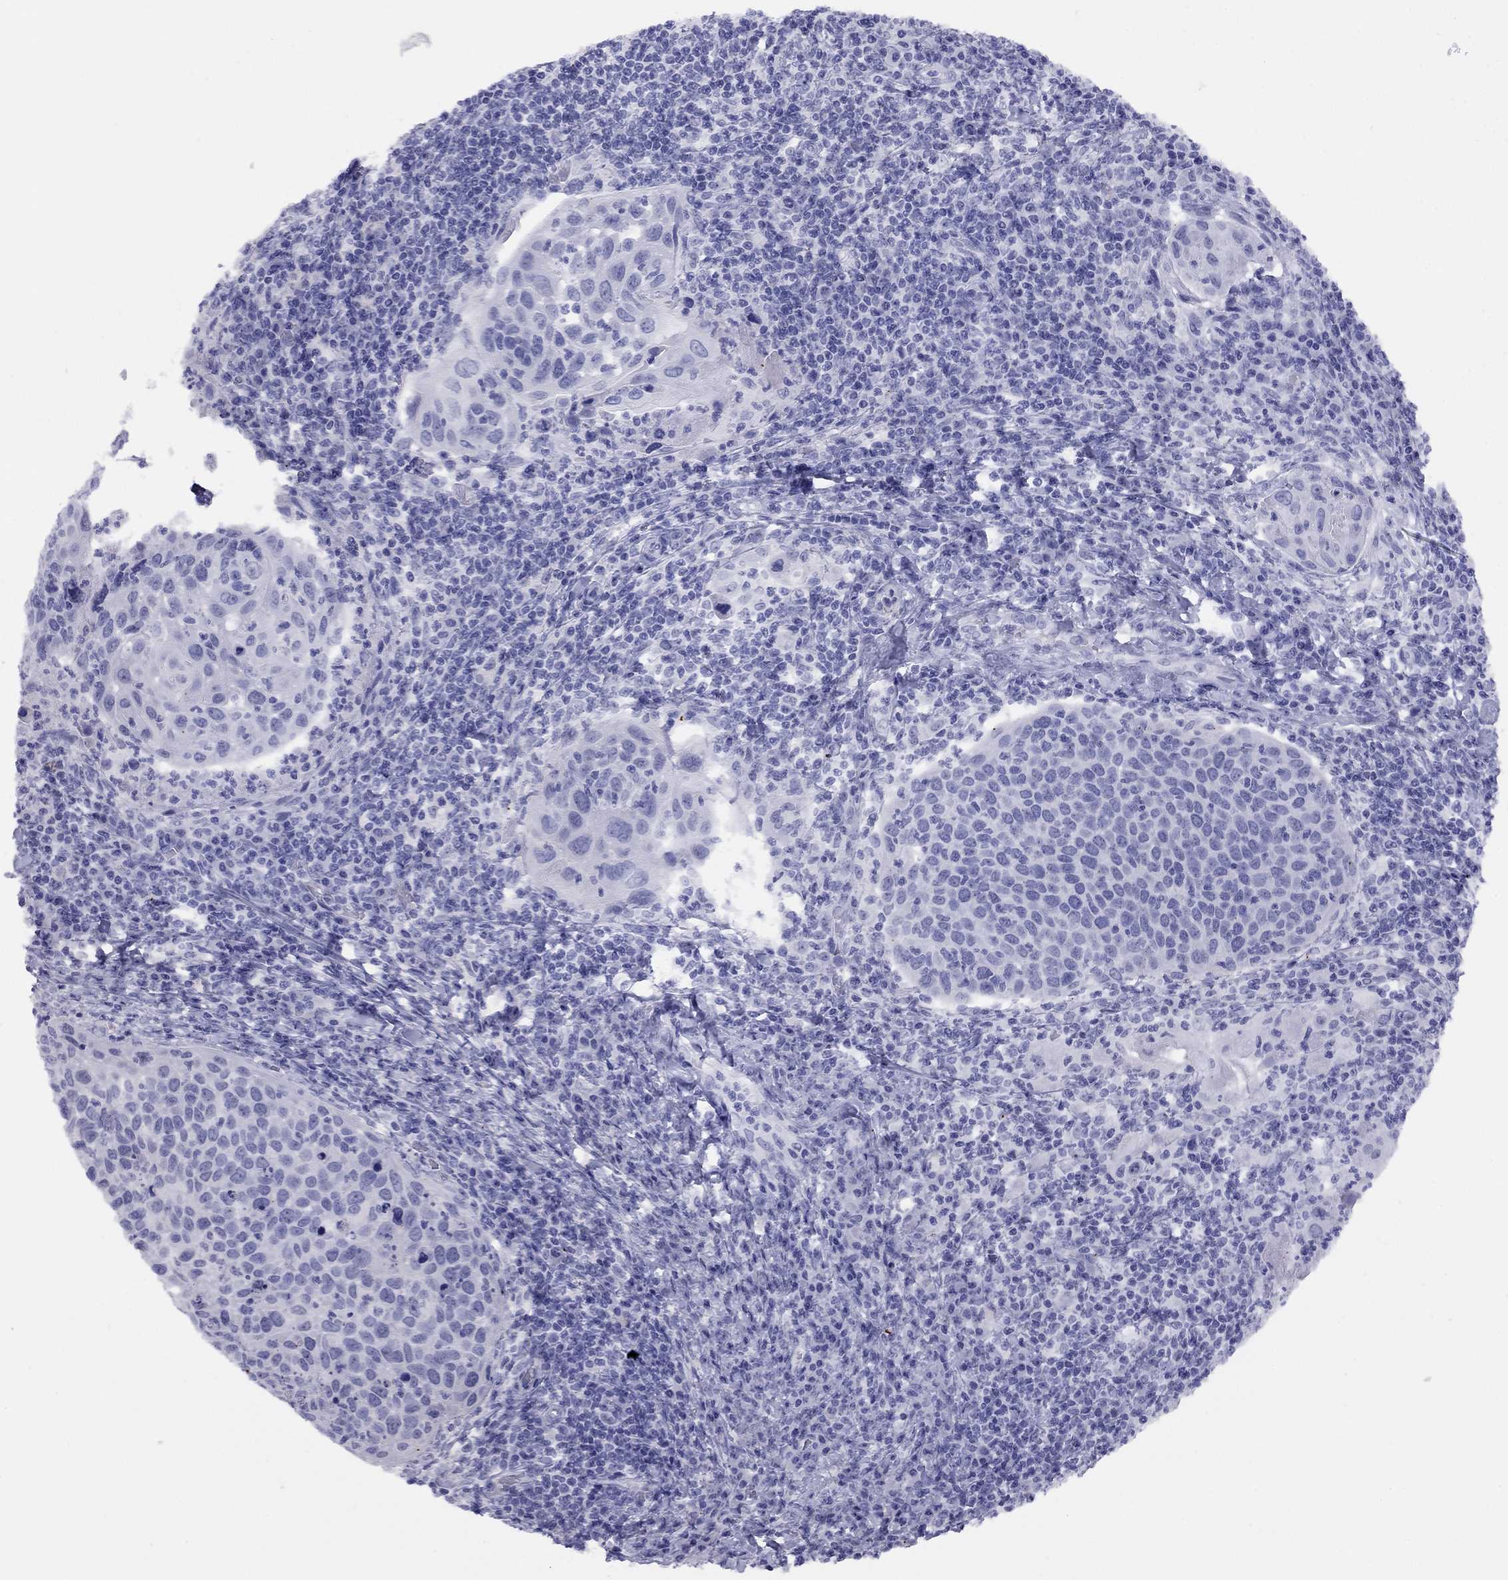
{"staining": {"intensity": "negative", "quantity": "none", "location": "none"}, "tissue": "cervical cancer", "cell_type": "Tumor cells", "image_type": "cancer", "snomed": [{"axis": "morphology", "description": "Squamous cell carcinoma, NOS"}, {"axis": "topography", "description": "Cervix"}], "caption": "This is an immunohistochemistry image of cervical cancer. There is no positivity in tumor cells.", "gene": "LYAR", "patient": {"sex": "female", "age": 54}}